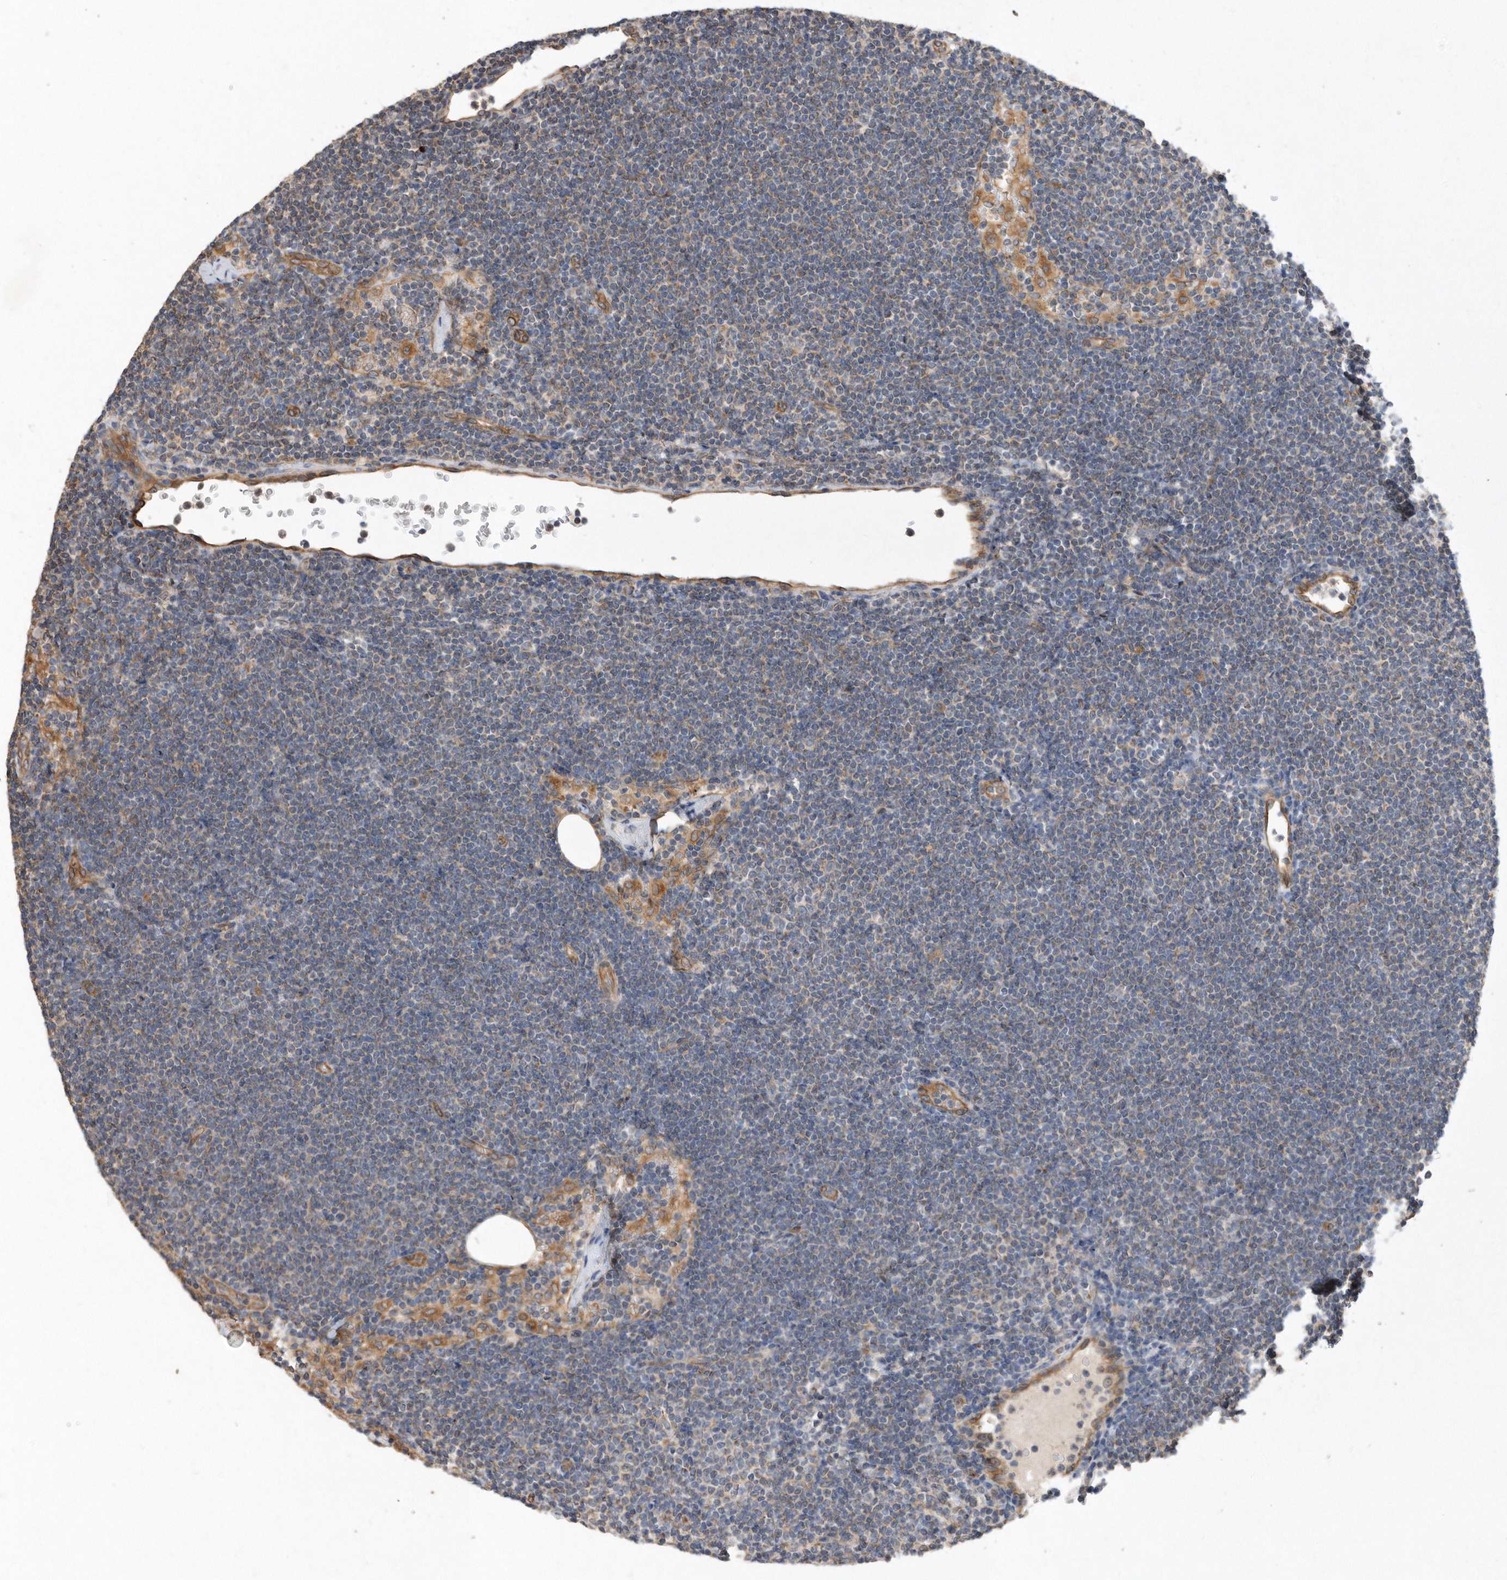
{"staining": {"intensity": "weak", "quantity": "25%-75%", "location": "cytoplasmic/membranous"}, "tissue": "lymphoma", "cell_type": "Tumor cells", "image_type": "cancer", "snomed": [{"axis": "morphology", "description": "Malignant lymphoma, non-Hodgkin's type, Low grade"}, {"axis": "topography", "description": "Lymph node"}], "caption": "A low amount of weak cytoplasmic/membranous positivity is seen in about 25%-75% of tumor cells in malignant lymphoma, non-Hodgkin's type (low-grade) tissue.", "gene": "PON2", "patient": {"sex": "female", "age": 53}}